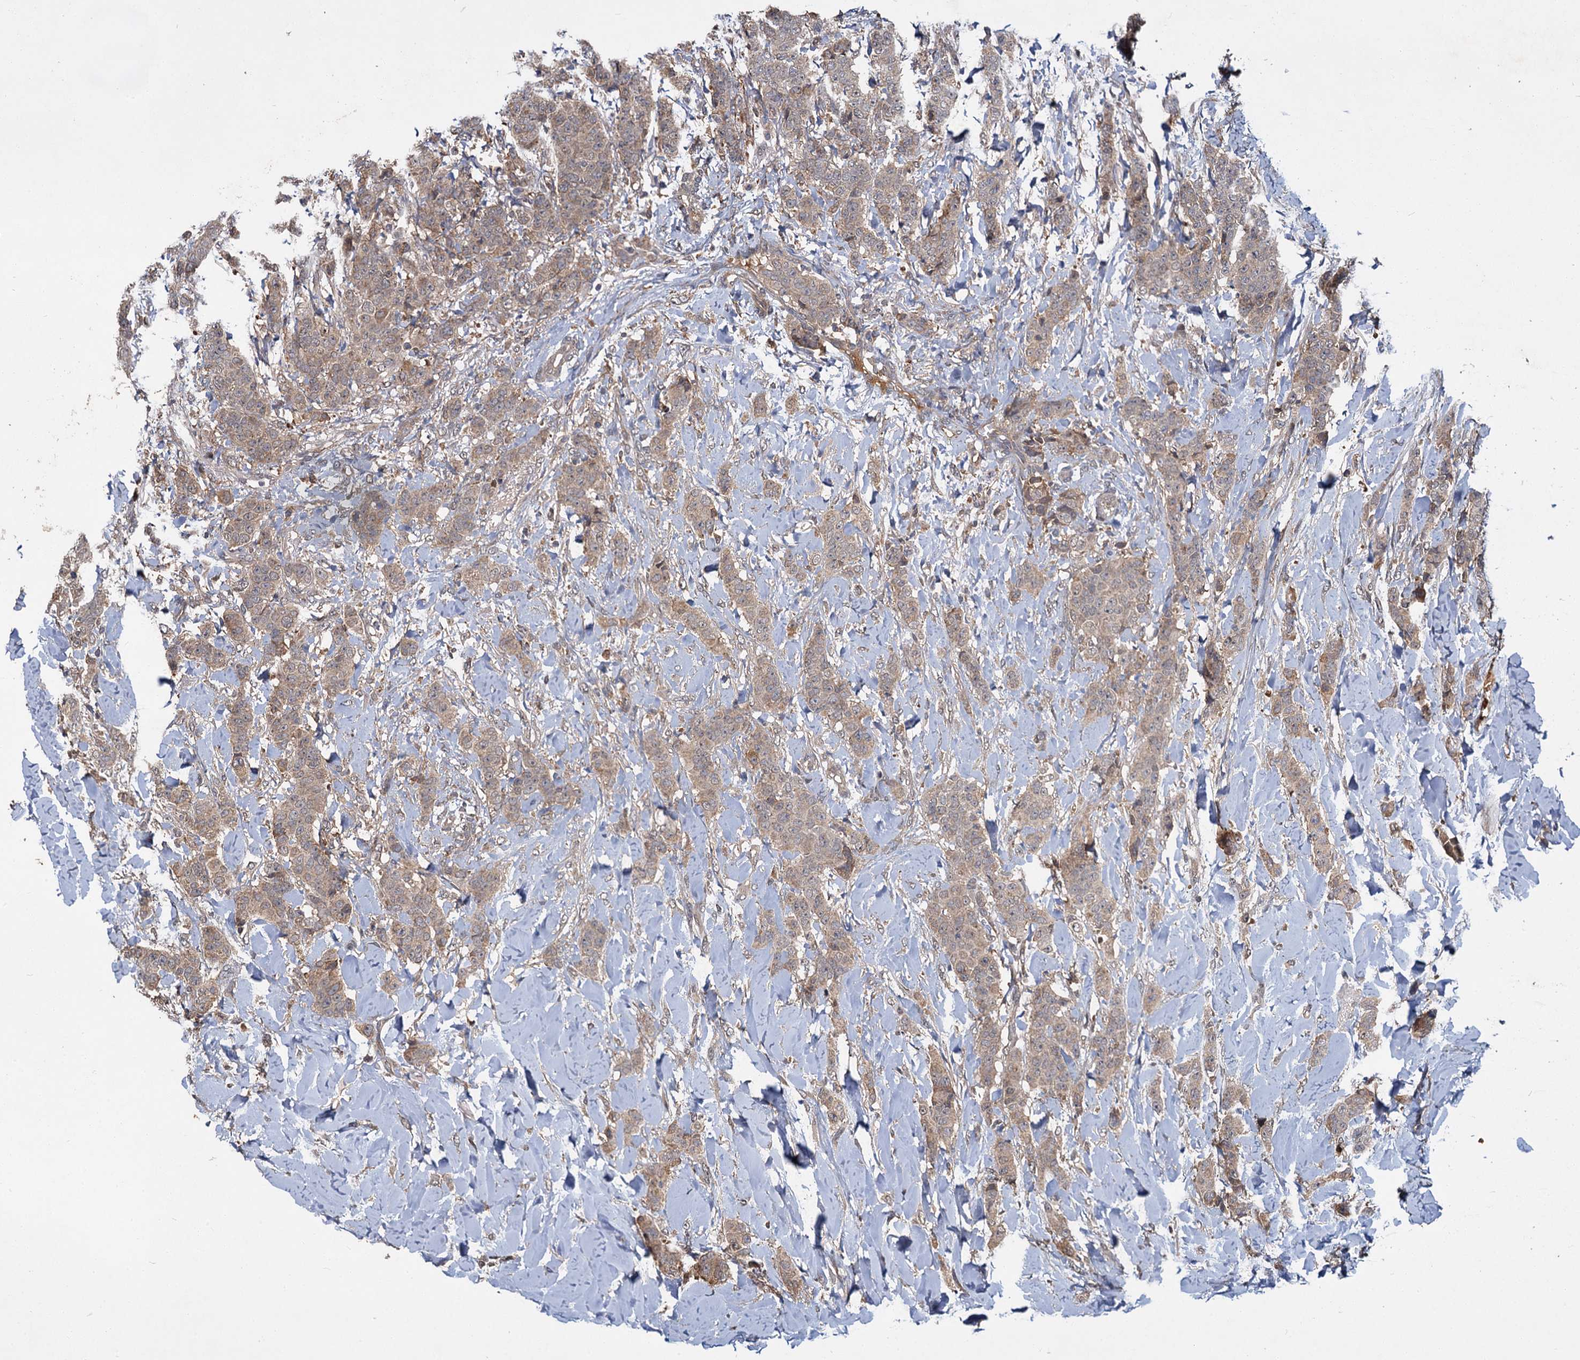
{"staining": {"intensity": "weak", "quantity": "25%-75%", "location": "cytoplasmic/membranous"}, "tissue": "breast cancer", "cell_type": "Tumor cells", "image_type": "cancer", "snomed": [{"axis": "morphology", "description": "Duct carcinoma"}, {"axis": "topography", "description": "Breast"}], "caption": "Immunohistochemical staining of human breast cancer (intraductal carcinoma) demonstrates weak cytoplasmic/membranous protein expression in approximately 25%-75% of tumor cells.", "gene": "MBD6", "patient": {"sex": "female", "age": 40}}